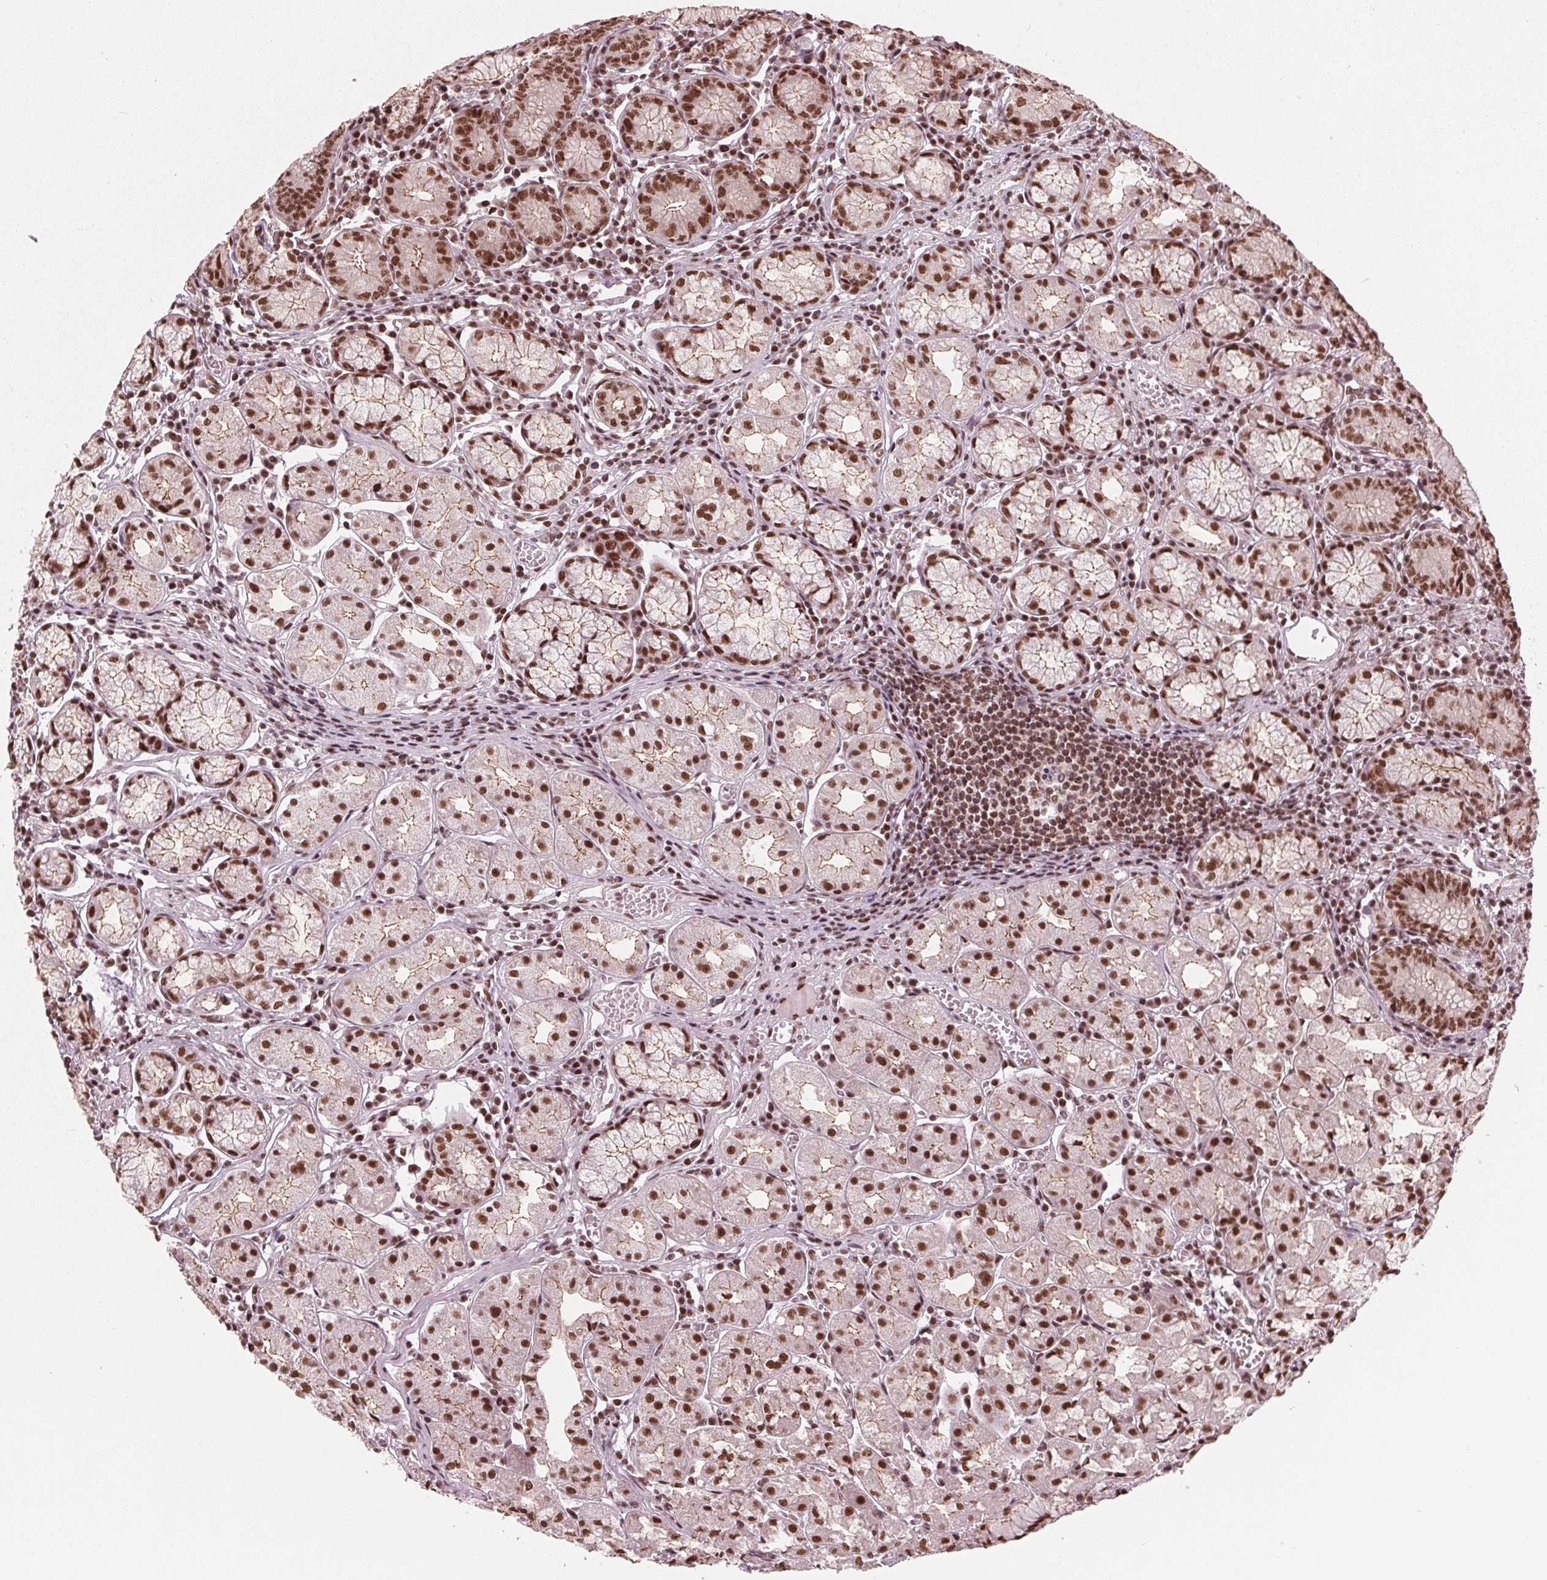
{"staining": {"intensity": "strong", "quantity": ">75%", "location": "cytoplasmic/membranous,nuclear"}, "tissue": "stomach", "cell_type": "Glandular cells", "image_type": "normal", "snomed": [{"axis": "morphology", "description": "Normal tissue, NOS"}, {"axis": "topography", "description": "Stomach"}], "caption": "Human stomach stained with a brown dye exhibits strong cytoplasmic/membranous,nuclear positive expression in approximately >75% of glandular cells.", "gene": "LSM2", "patient": {"sex": "male", "age": 55}}